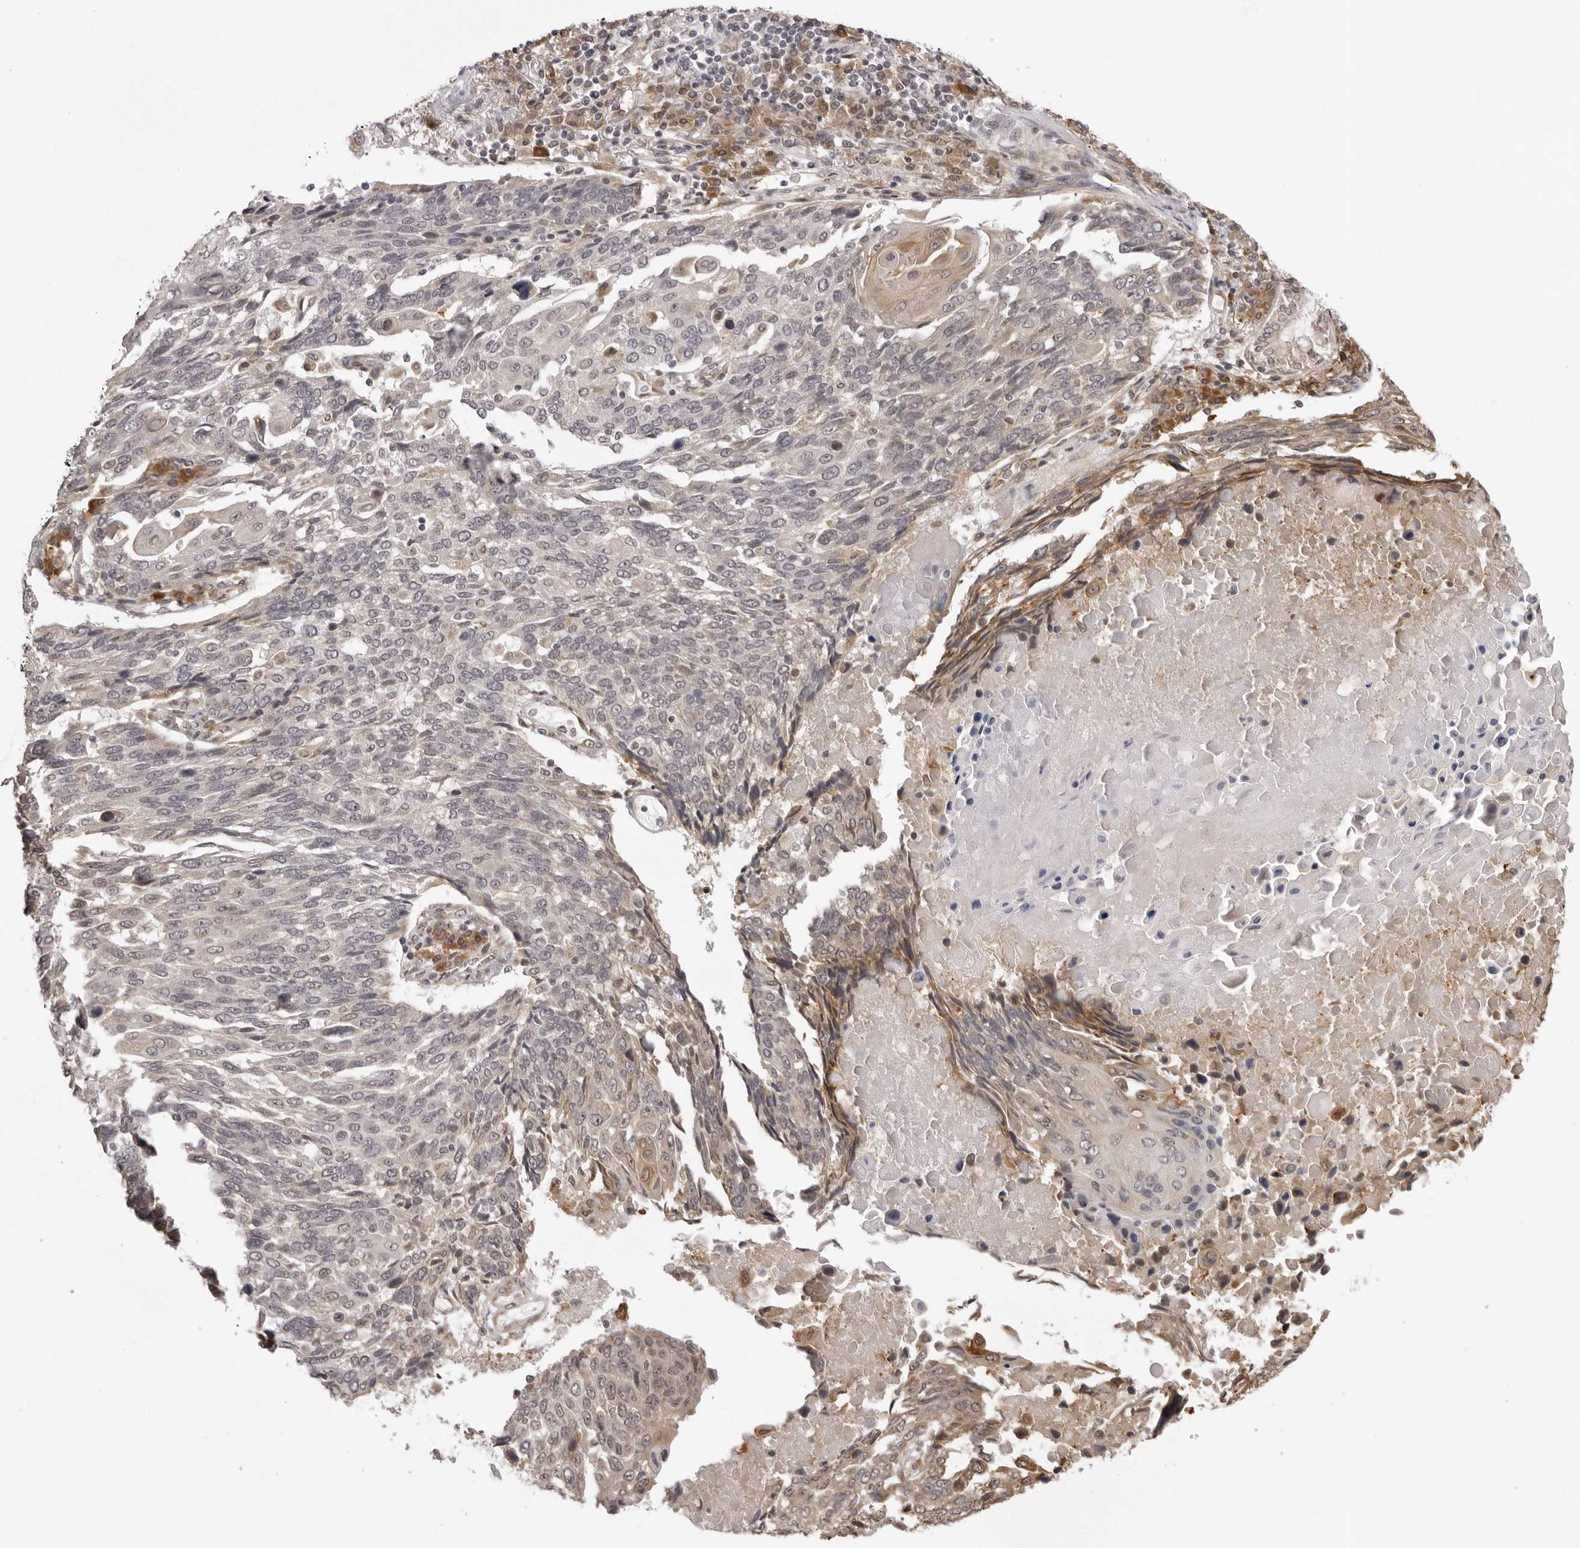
{"staining": {"intensity": "weak", "quantity": "<25%", "location": "cytoplasmic/membranous"}, "tissue": "lung cancer", "cell_type": "Tumor cells", "image_type": "cancer", "snomed": [{"axis": "morphology", "description": "Squamous cell carcinoma, NOS"}, {"axis": "topography", "description": "Lung"}], "caption": "Tumor cells show no significant staining in lung cancer (squamous cell carcinoma).", "gene": "ZC3H11A", "patient": {"sex": "male", "age": 66}}